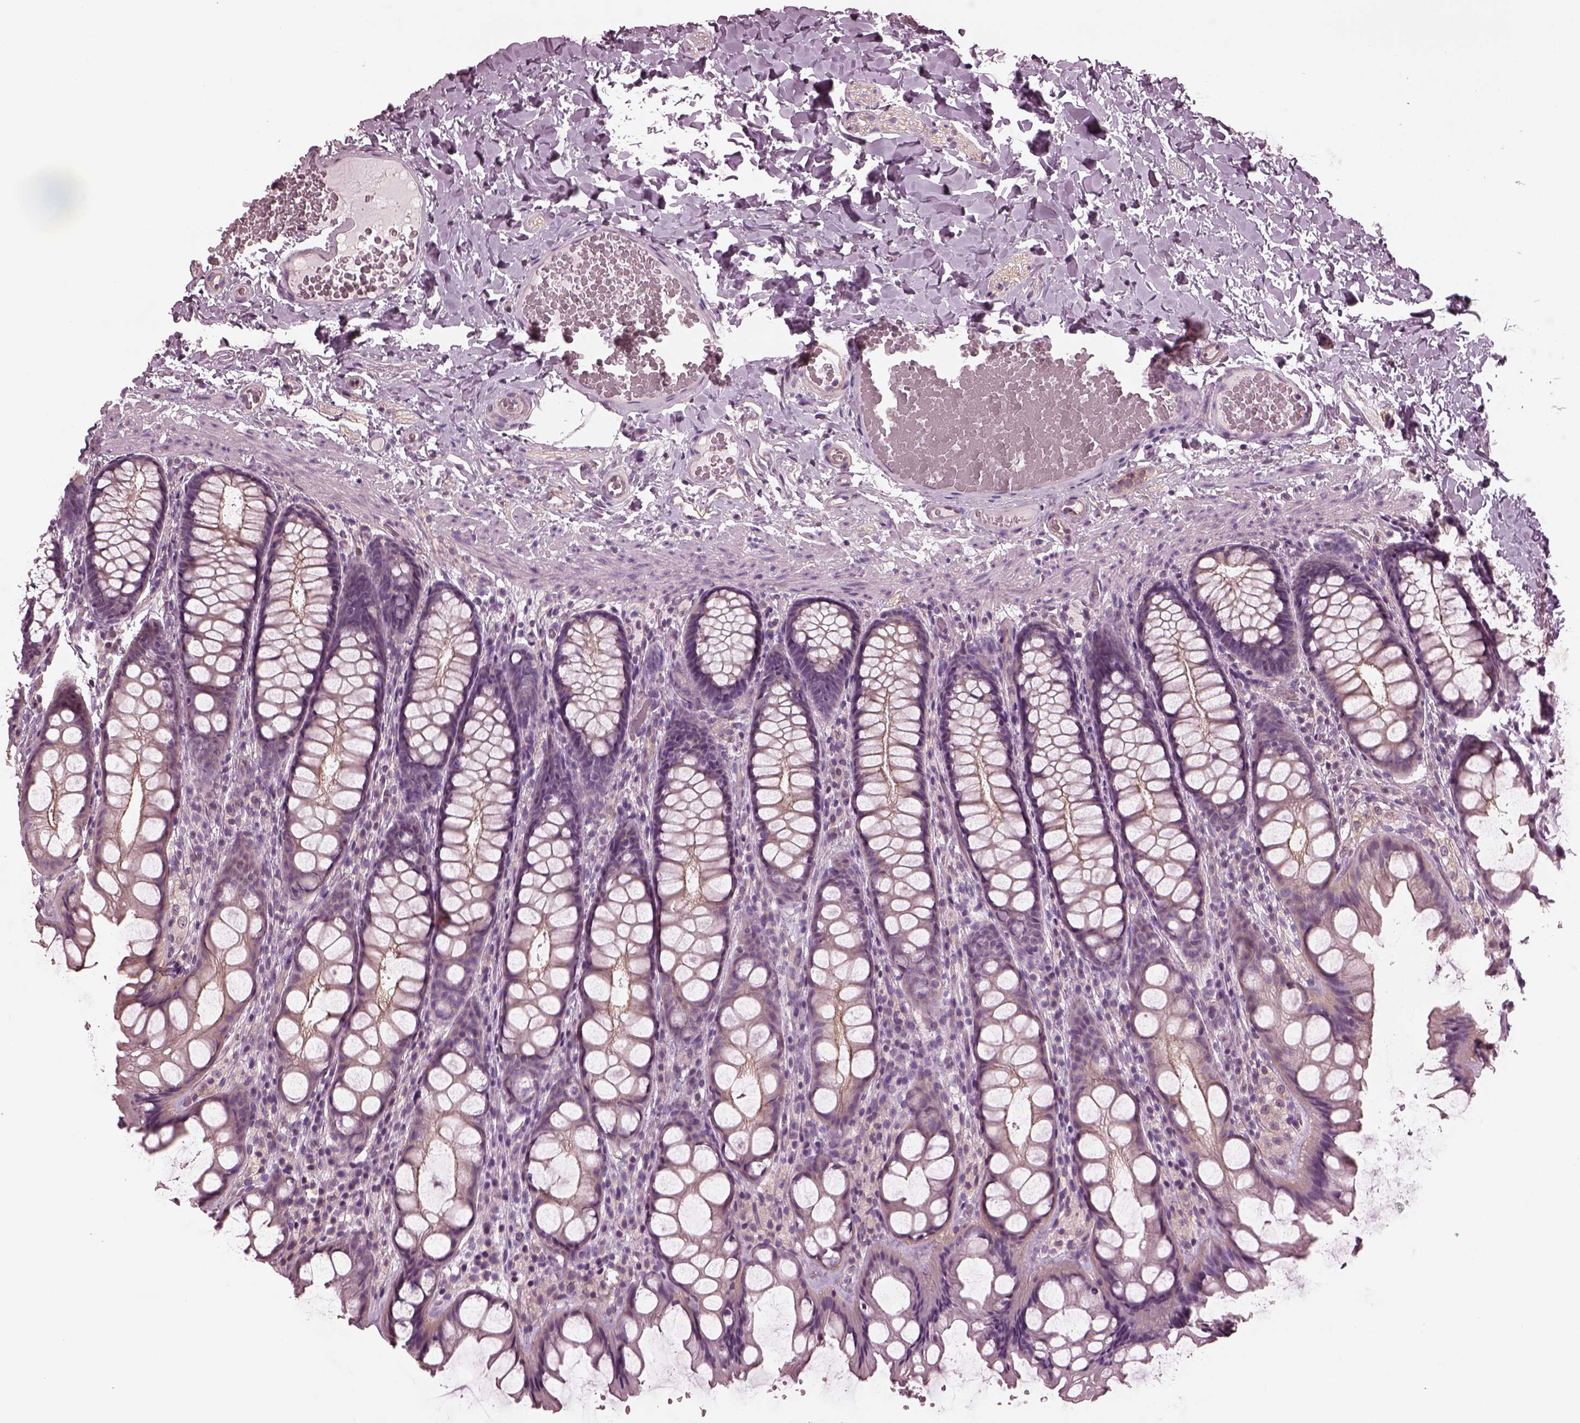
{"staining": {"intensity": "negative", "quantity": "none", "location": "none"}, "tissue": "colon", "cell_type": "Endothelial cells", "image_type": "normal", "snomed": [{"axis": "morphology", "description": "Normal tissue, NOS"}, {"axis": "topography", "description": "Colon"}], "caption": "The histopathology image shows no significant staining in endothelial cells of colon.", "gene": "ODAD1", "patient": {"sex": "male", "age": 47}}